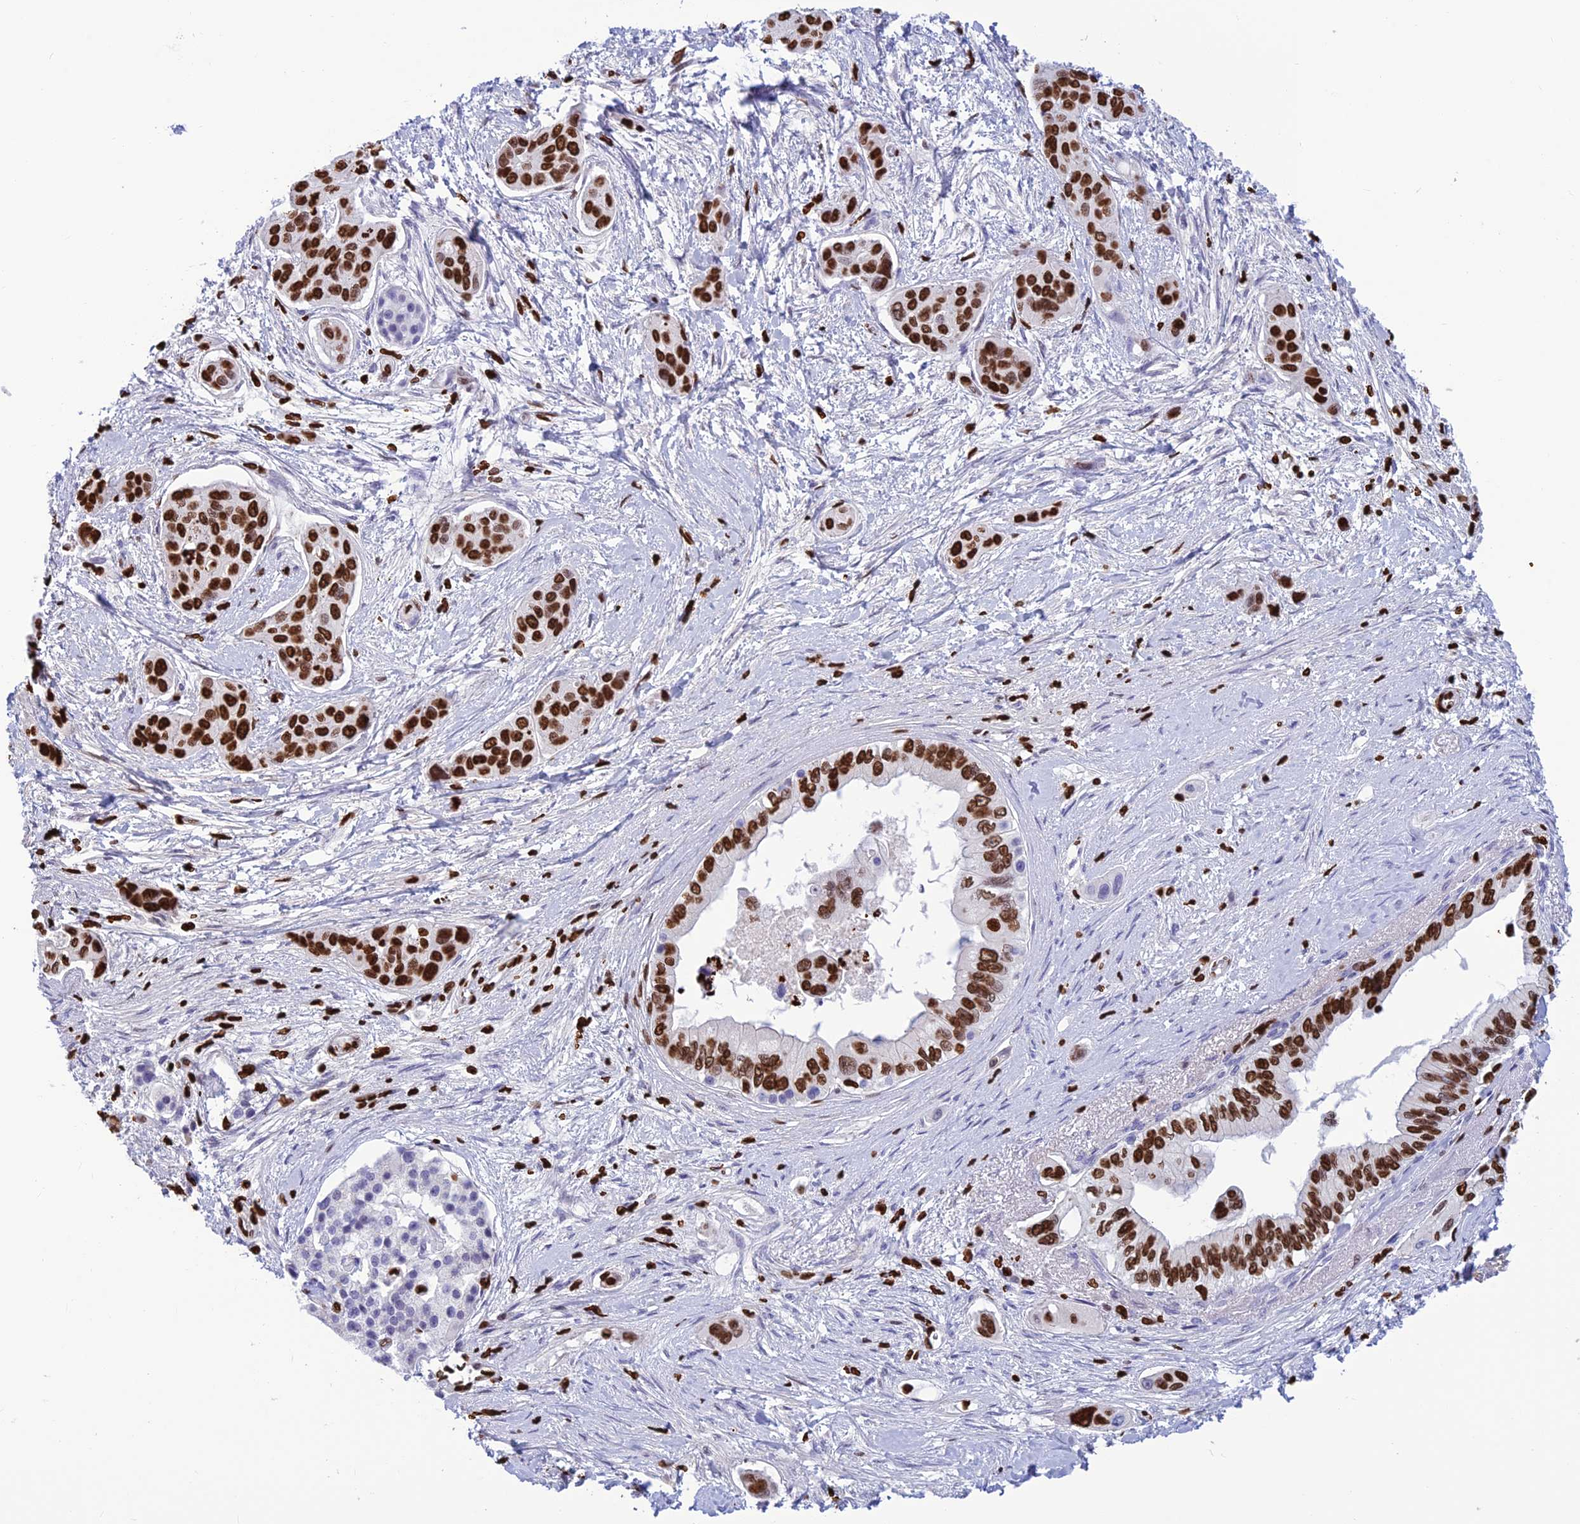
{"staining": {"intensity": "strong", "quantity": ">75%", "location": "nuclear"}, "tissue": "pancreatic cancer", "cell_type": "Tumor cells", "image_type": "cancer", "snomed": [{"axis": "morphology", "description": "Adenocarcinoma, NOS"}, {"axis": "topography", "description": "Pancreas"}], "caption": "The micrograph demonstrates staining of pancreatic cancer (adenocarcinoma), revealing strong nuclear protein expression (brown color) within tumor cells.", "gene": "AKAP17A", "patient": {"sex": "male", "age": 72}}